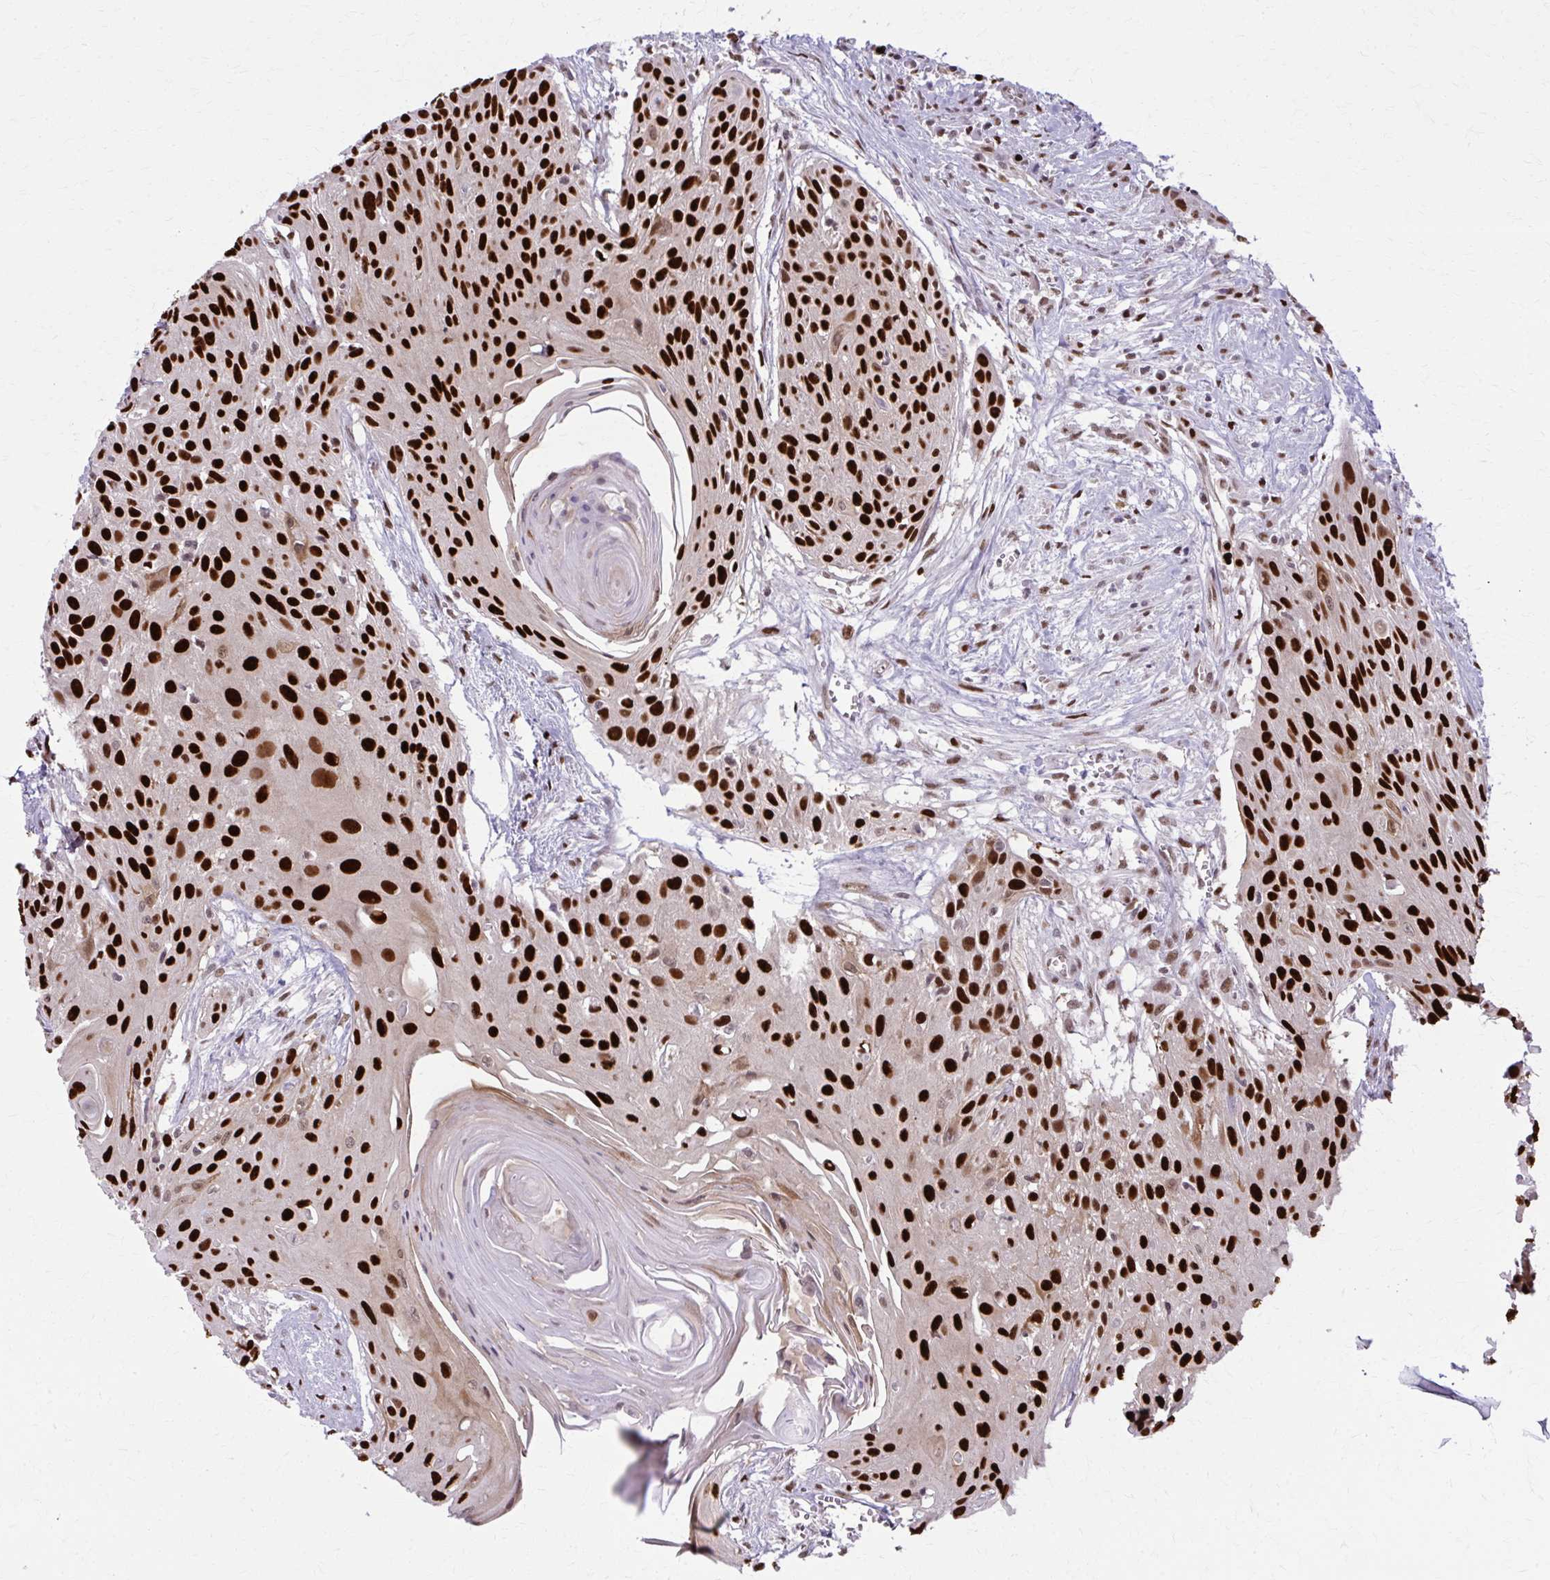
{"staining": {"intensity": "strong", "quantity": ">75%", "location": "nuclear"}, "tissue": "head and neck cancer", "cell_type": "Tumor cells", "image_type": "cancer", "snomed": [{"axis": "morphology", "description": "Squamous cell carcinoma, NOS"}, {"axis": "topography", "description": "Lymph node"}, {"axis": "topography", "description": "Salivary gland"}, {"axis": "topography", "description": "Head-Neck"}], "caption": "Approximately >75% of tumor cells in squamous cell carcinoma (head and neck) display strong nuclear protein positivity as visualized by brown immunohistochemical staining.", "gene": "ZNF559", "patient": {"sex": "female", "age": 74}}